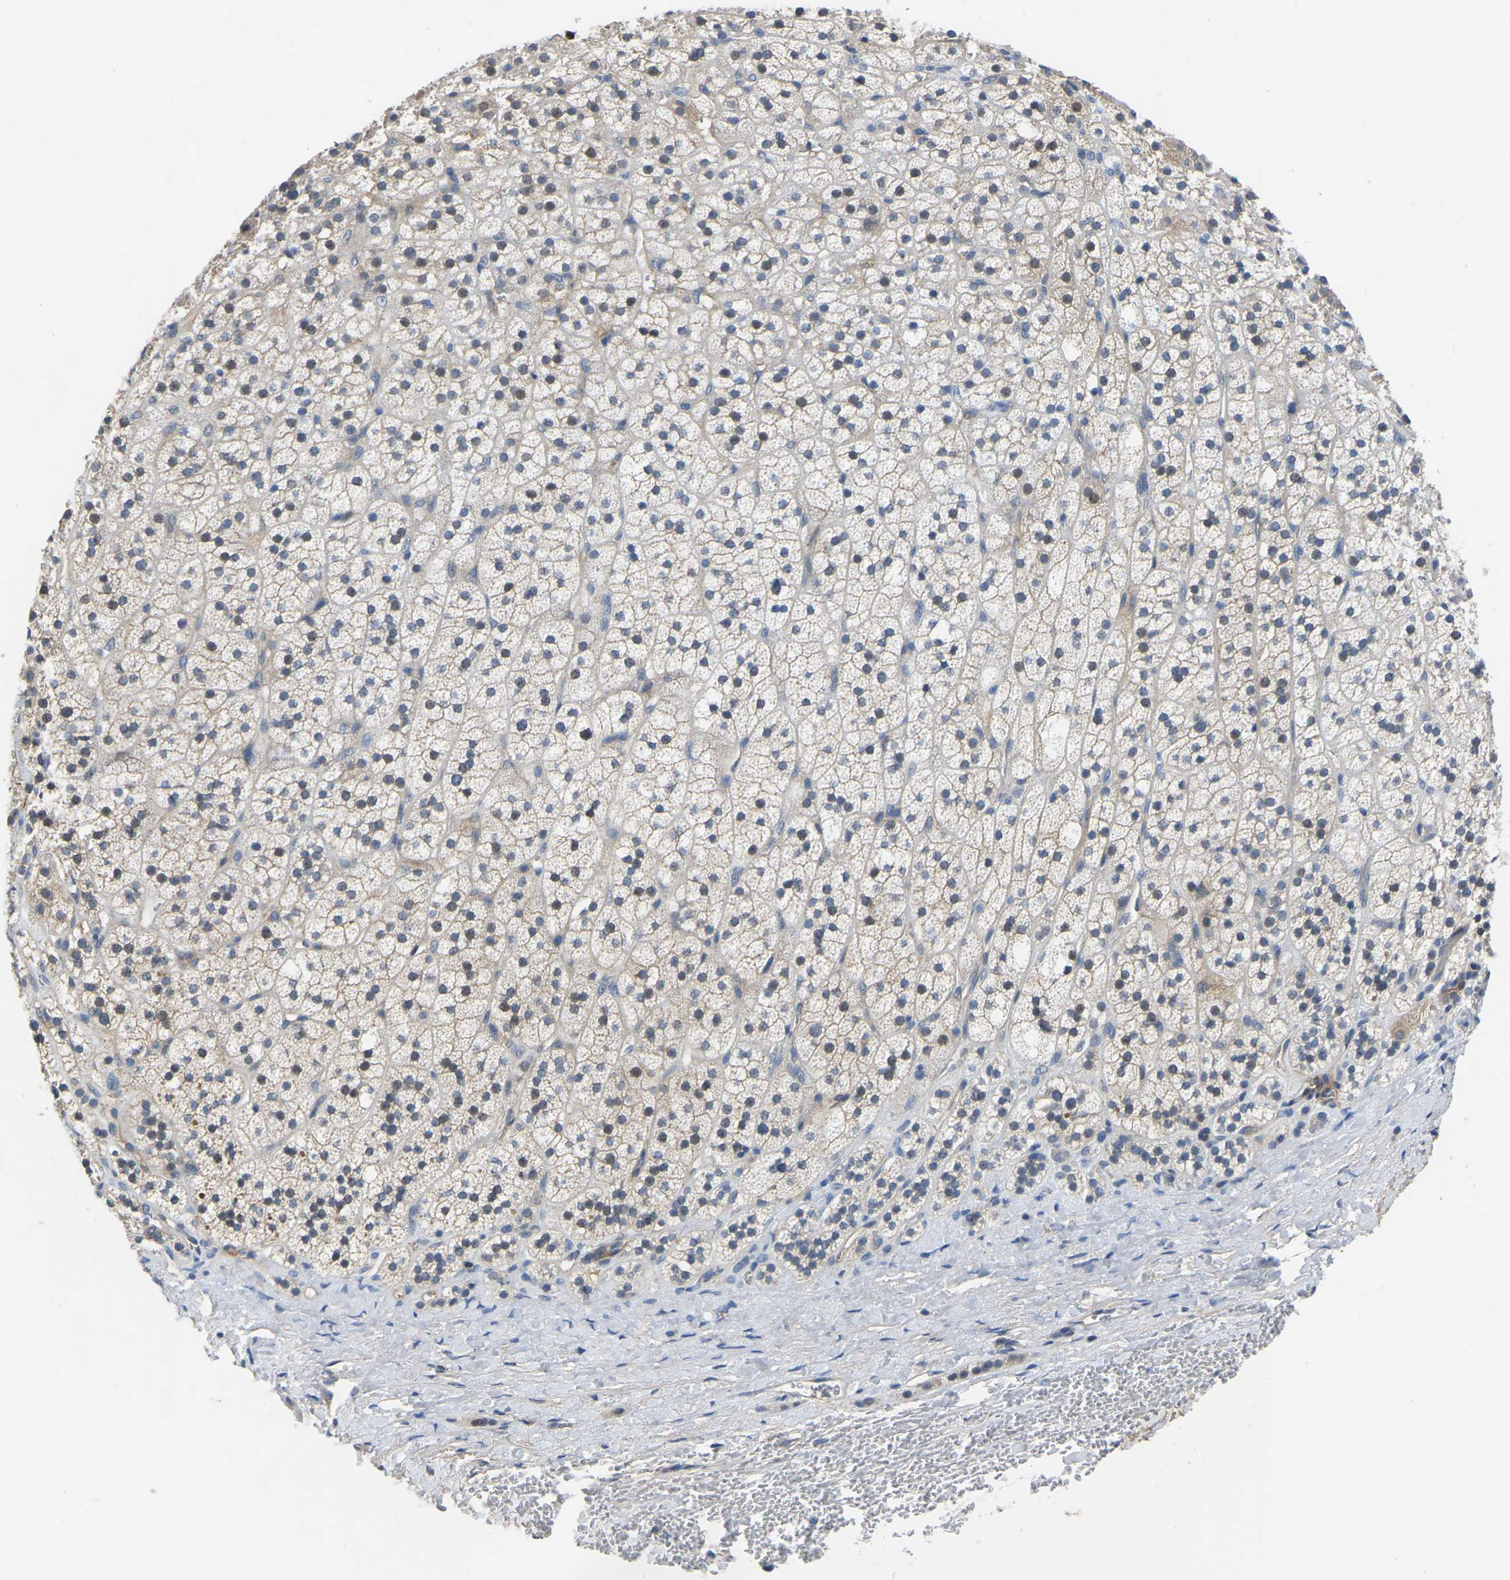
{"staining": {"intensity": "weak", "quantity": ">75%", "location": "cytoplasmic/membranous"}, "tissue": "adrenal gland", "cell_type": "Glandular cells", "image_type": "normal", "snomed": [{"axis": "morphology", "description": "Normal tissue, NOS"}, {"axis": "topography", "description": "Adrenal gland"}], "caption": "Immunohistochemistry (IHC) photomicrograph of normal adrenal gland: adrenal gland stained using immunohistochemistry demonstrates low levels of weak protein expression localized specifically in the cytoplasmic/membranous of glandular cells, appearing as a cytoplasmic/membranous brown color.", "gene": "HIGD2B", "patient": {"sex": "male", "age": 56}}